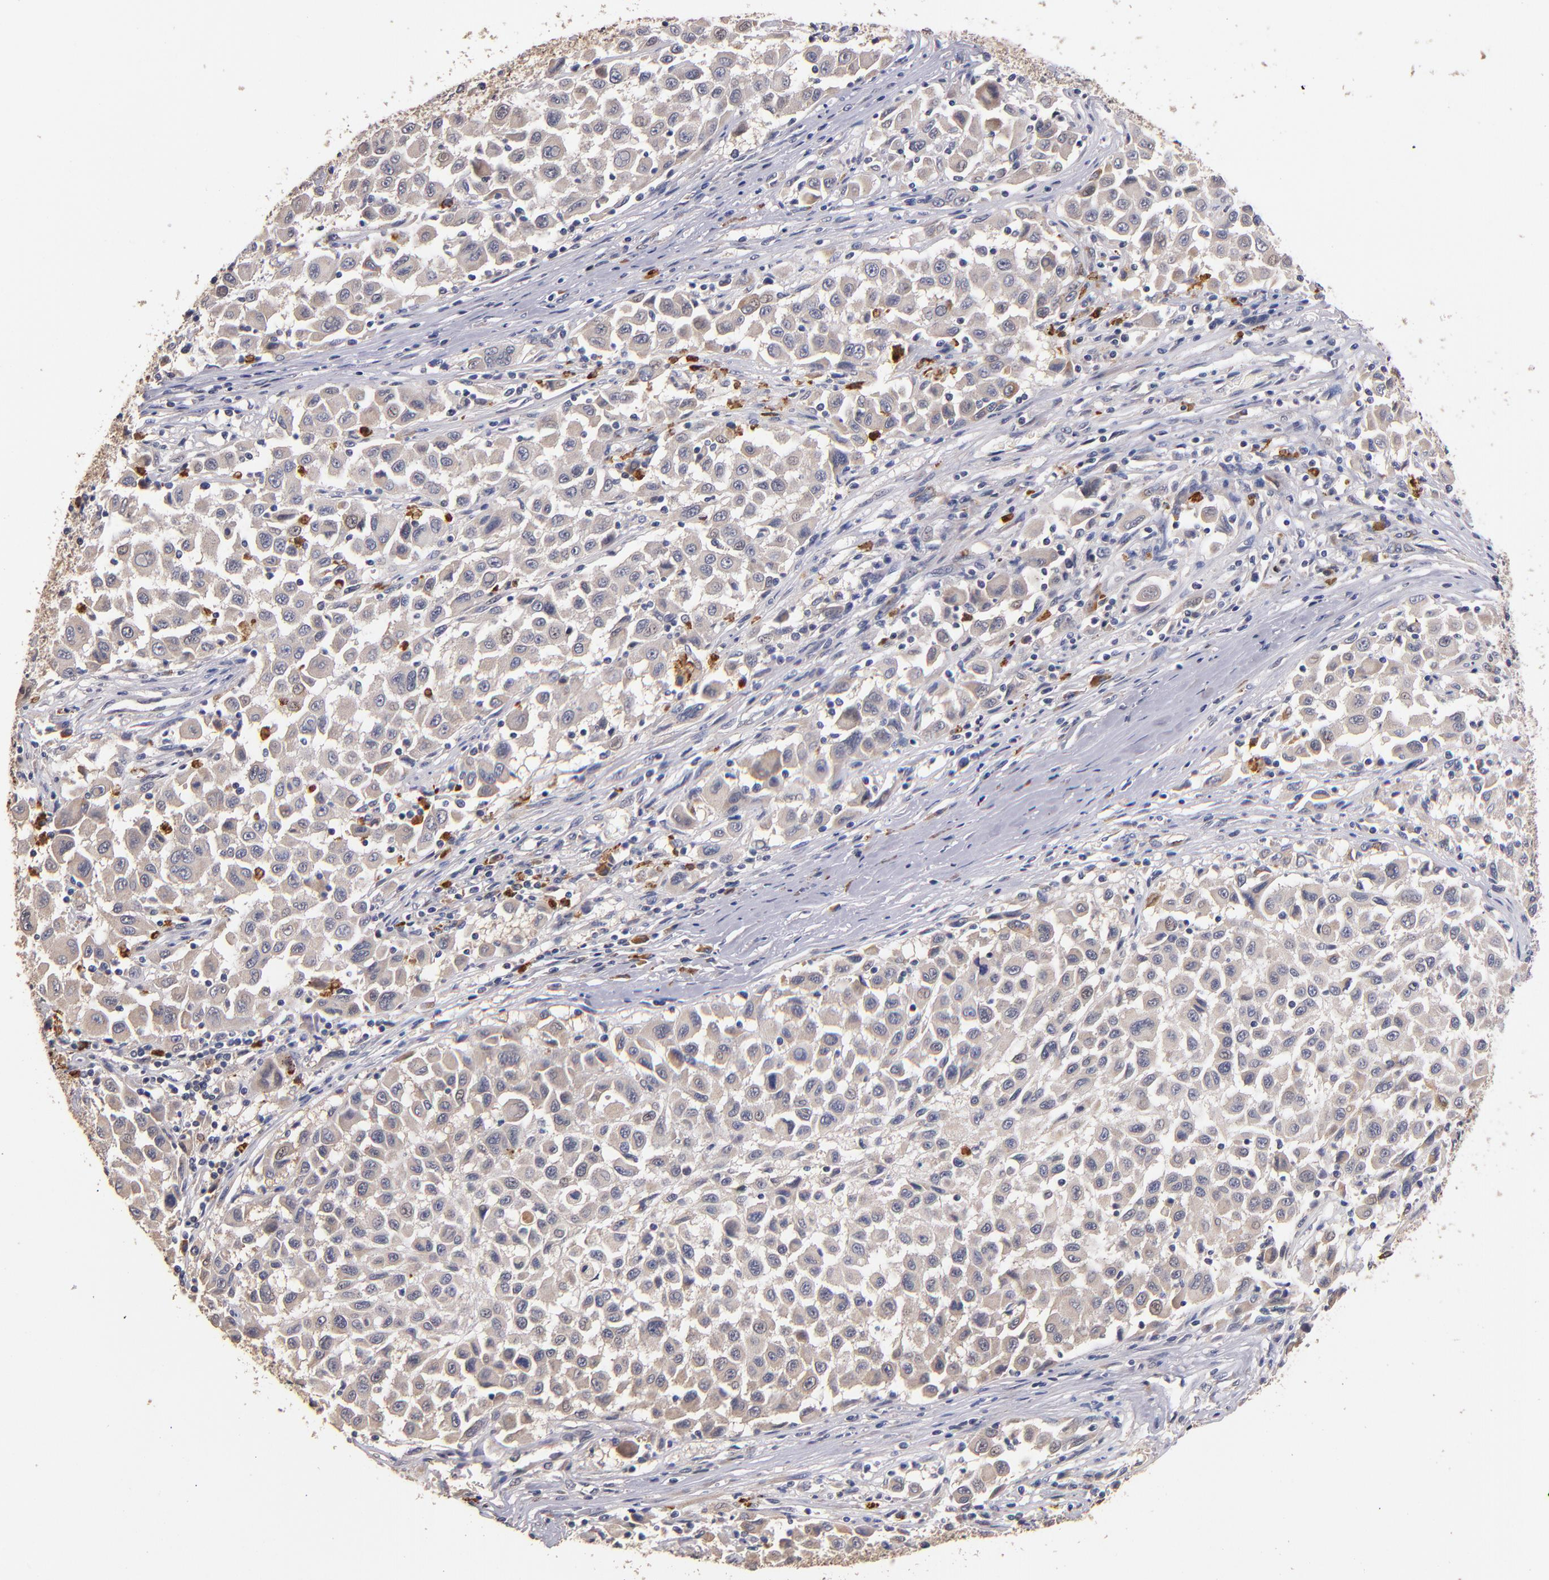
{"staining": {"intensity": "weak", "quantity": ">75%", "location": "cytoplasmic/membranous"}, "tissue": "melanoma", "cell_type": "Tumor cells", "image_type": "cancer", "snomed": [{"axis": "morphology", "description": "Malignant melanoma, Metastatic site"}, {"axis": "topography", "description": "Lymph node"}], "caption": "Human malignant melanoma (metastatic site) stained with a protein marker demonstrates weak staining in tumor cells.", "gene": "TTLL12", "patient": {"sex": "male", "age": 61}}